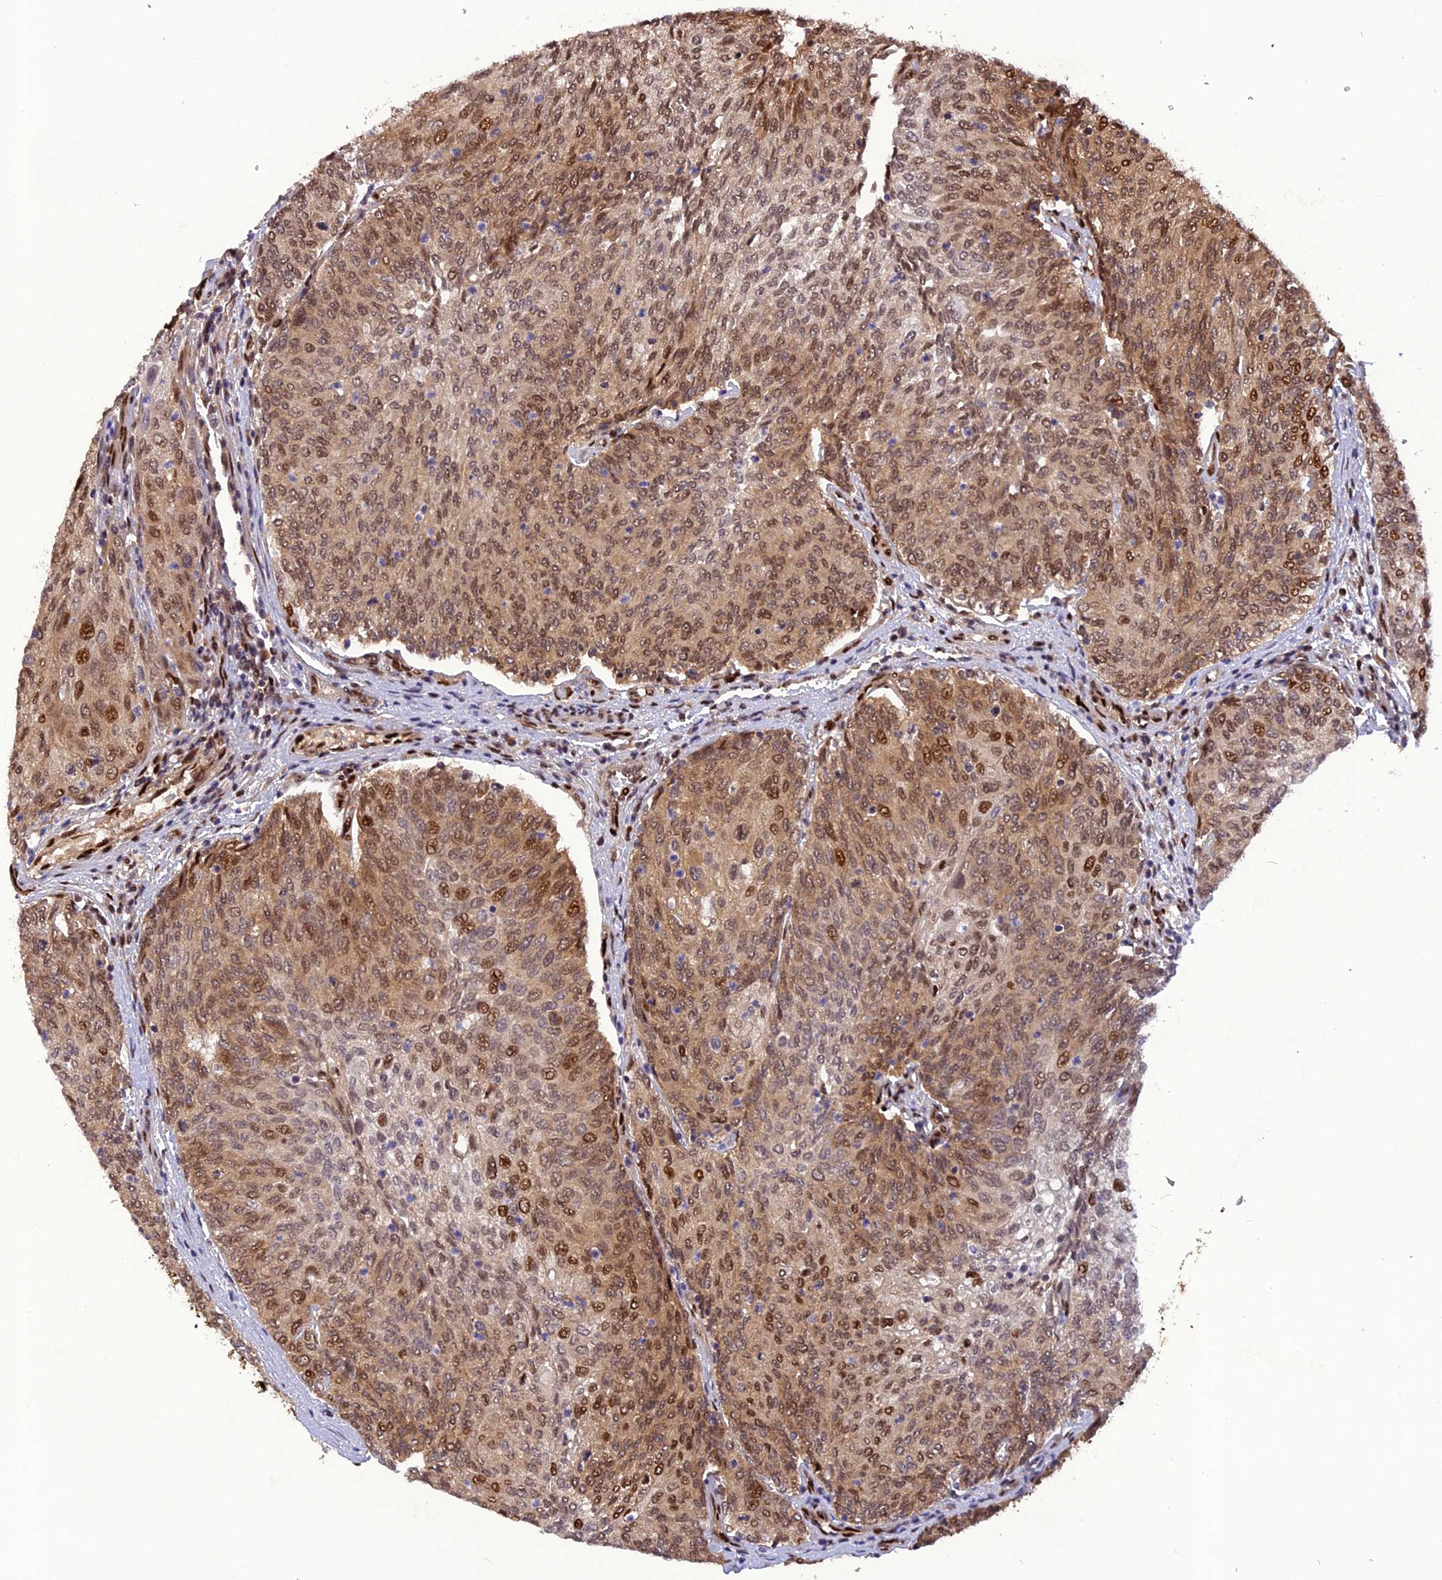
{"staining": {"intensity": "strong", "quantity": "25%-75%", "location": "cytoplasmic/membranous,nuclear"}, "tissue": "urothelial cancer", "cell_type": "Tumor cells", "image_type": "cancer", "snomed": [{"axis": "morphology", "description": "Urothelial carcinoma, High grade"}, {"axis": "topography", "description": "Urinary bladder"}], "caption": "A brown stain highlights strong cytoplasmic/membranous and nuclear expression of a protein in human urothelial carcinoma (high-grade) tumor cells.", "gene": "MICALL1", "patient": {"sex": "female", "age": 79}}